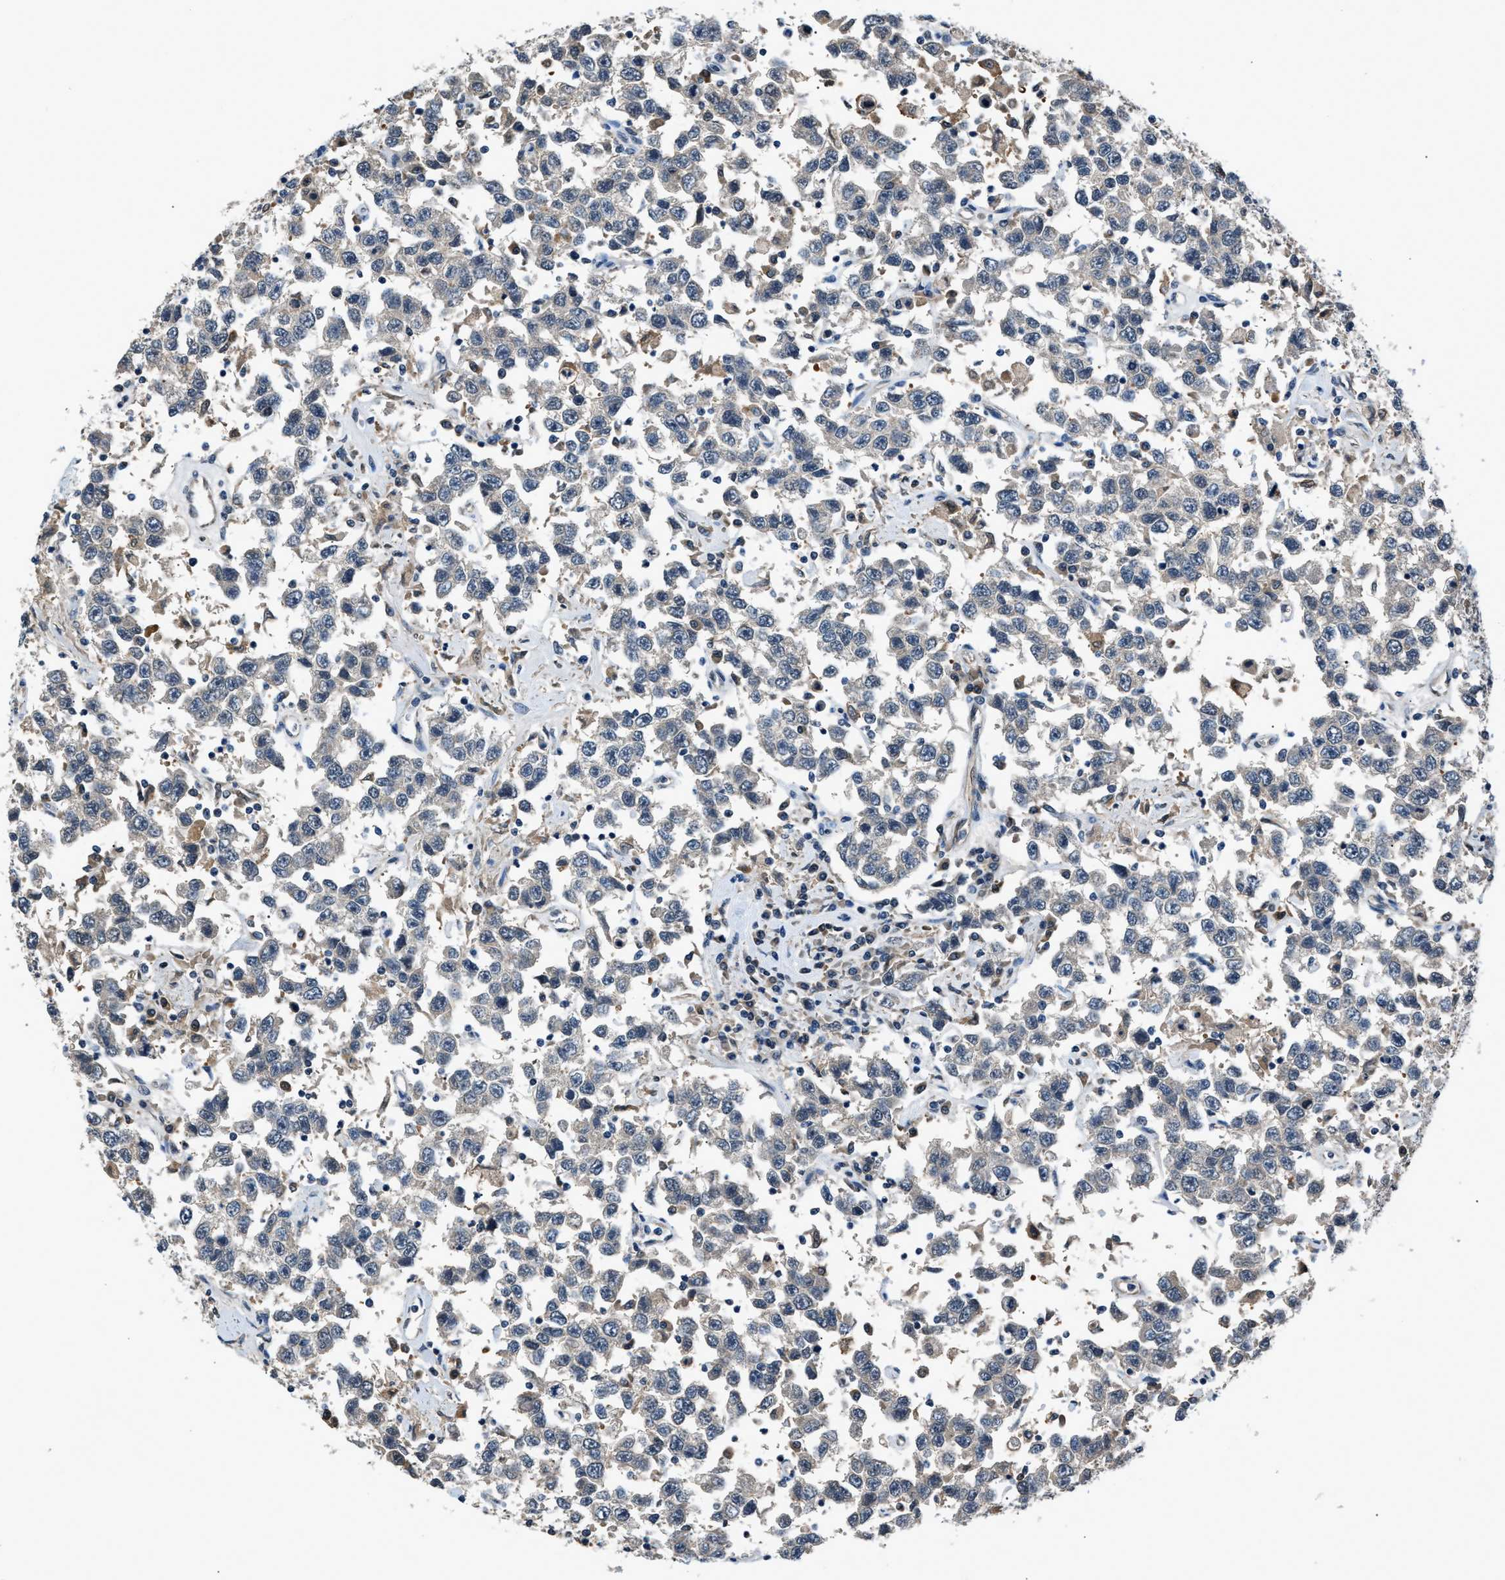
{"staining": {"intensity": "negative", "quantity": "none", "location": "none"}, "tissue": "testis cancer", "cell_type": "Tumor cells", "image_type": "cancer", "snomed": [{"axis": "morphology", "description": "Seminoma, NOS"}, {"axis": "topography", "description": "Testis"}], "caption": "Immunohistochemistry (IHC) image of neoplastic tissue: human testis cancer stained with DAB (3,3'-diaminobenzidine) displays no significant protein staining in tumor cells.", "gene": "TP53I3", "patient": {"sex": "male", "age": 41}}